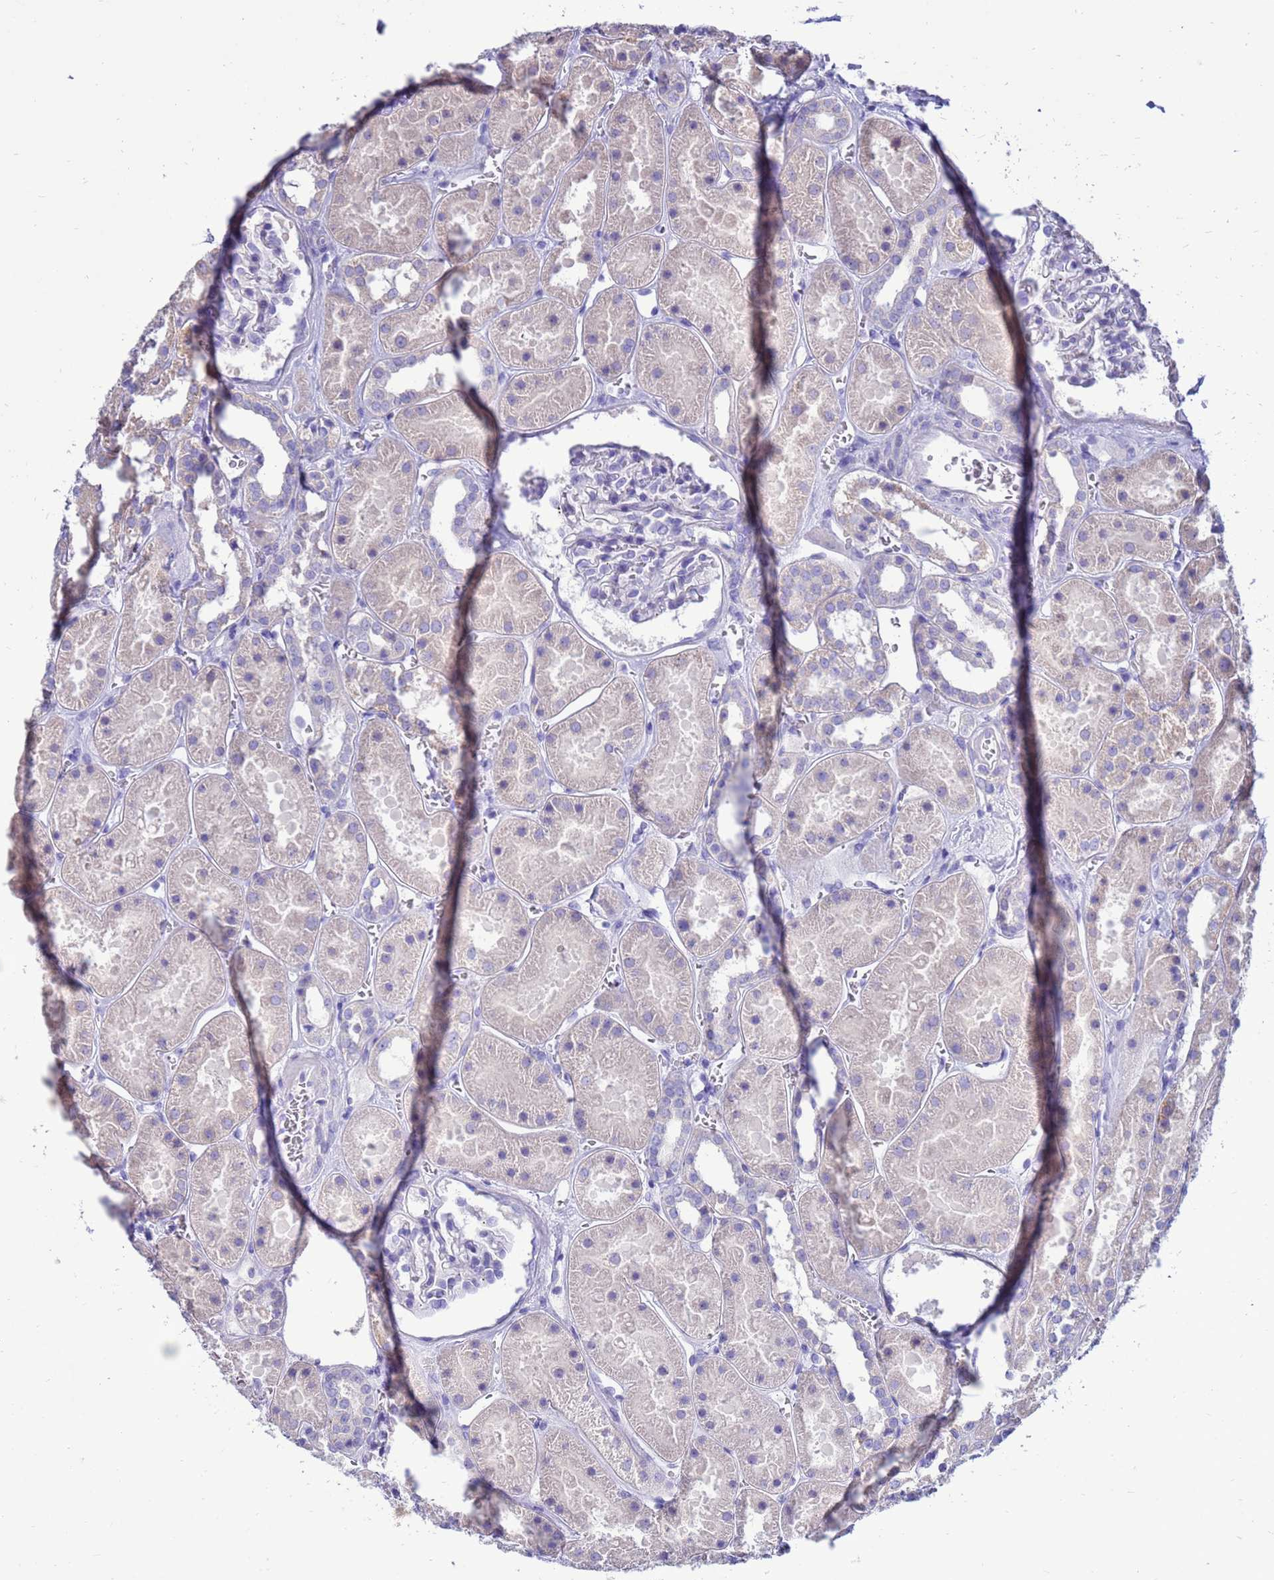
{"staining": {"intensity": "negative", "quantity": "none", "location": "none"}, "tissue": "kidney", "cell_type": "Cells in glomeruli", "image_type": "normal", "snomed": [{"axis": "morphology", "description": "Normal tissue, NOS"}, {"axis": "topography", "description": "Kidney"}], "caption": "DAB (3,3'-diaminobenzidine) immunohistochemical staining of benign kidney reveals no significant positivity in cells in glomeruli.", "gene": "PDE10A", "patient": {"sex": "female", "age": 41}}